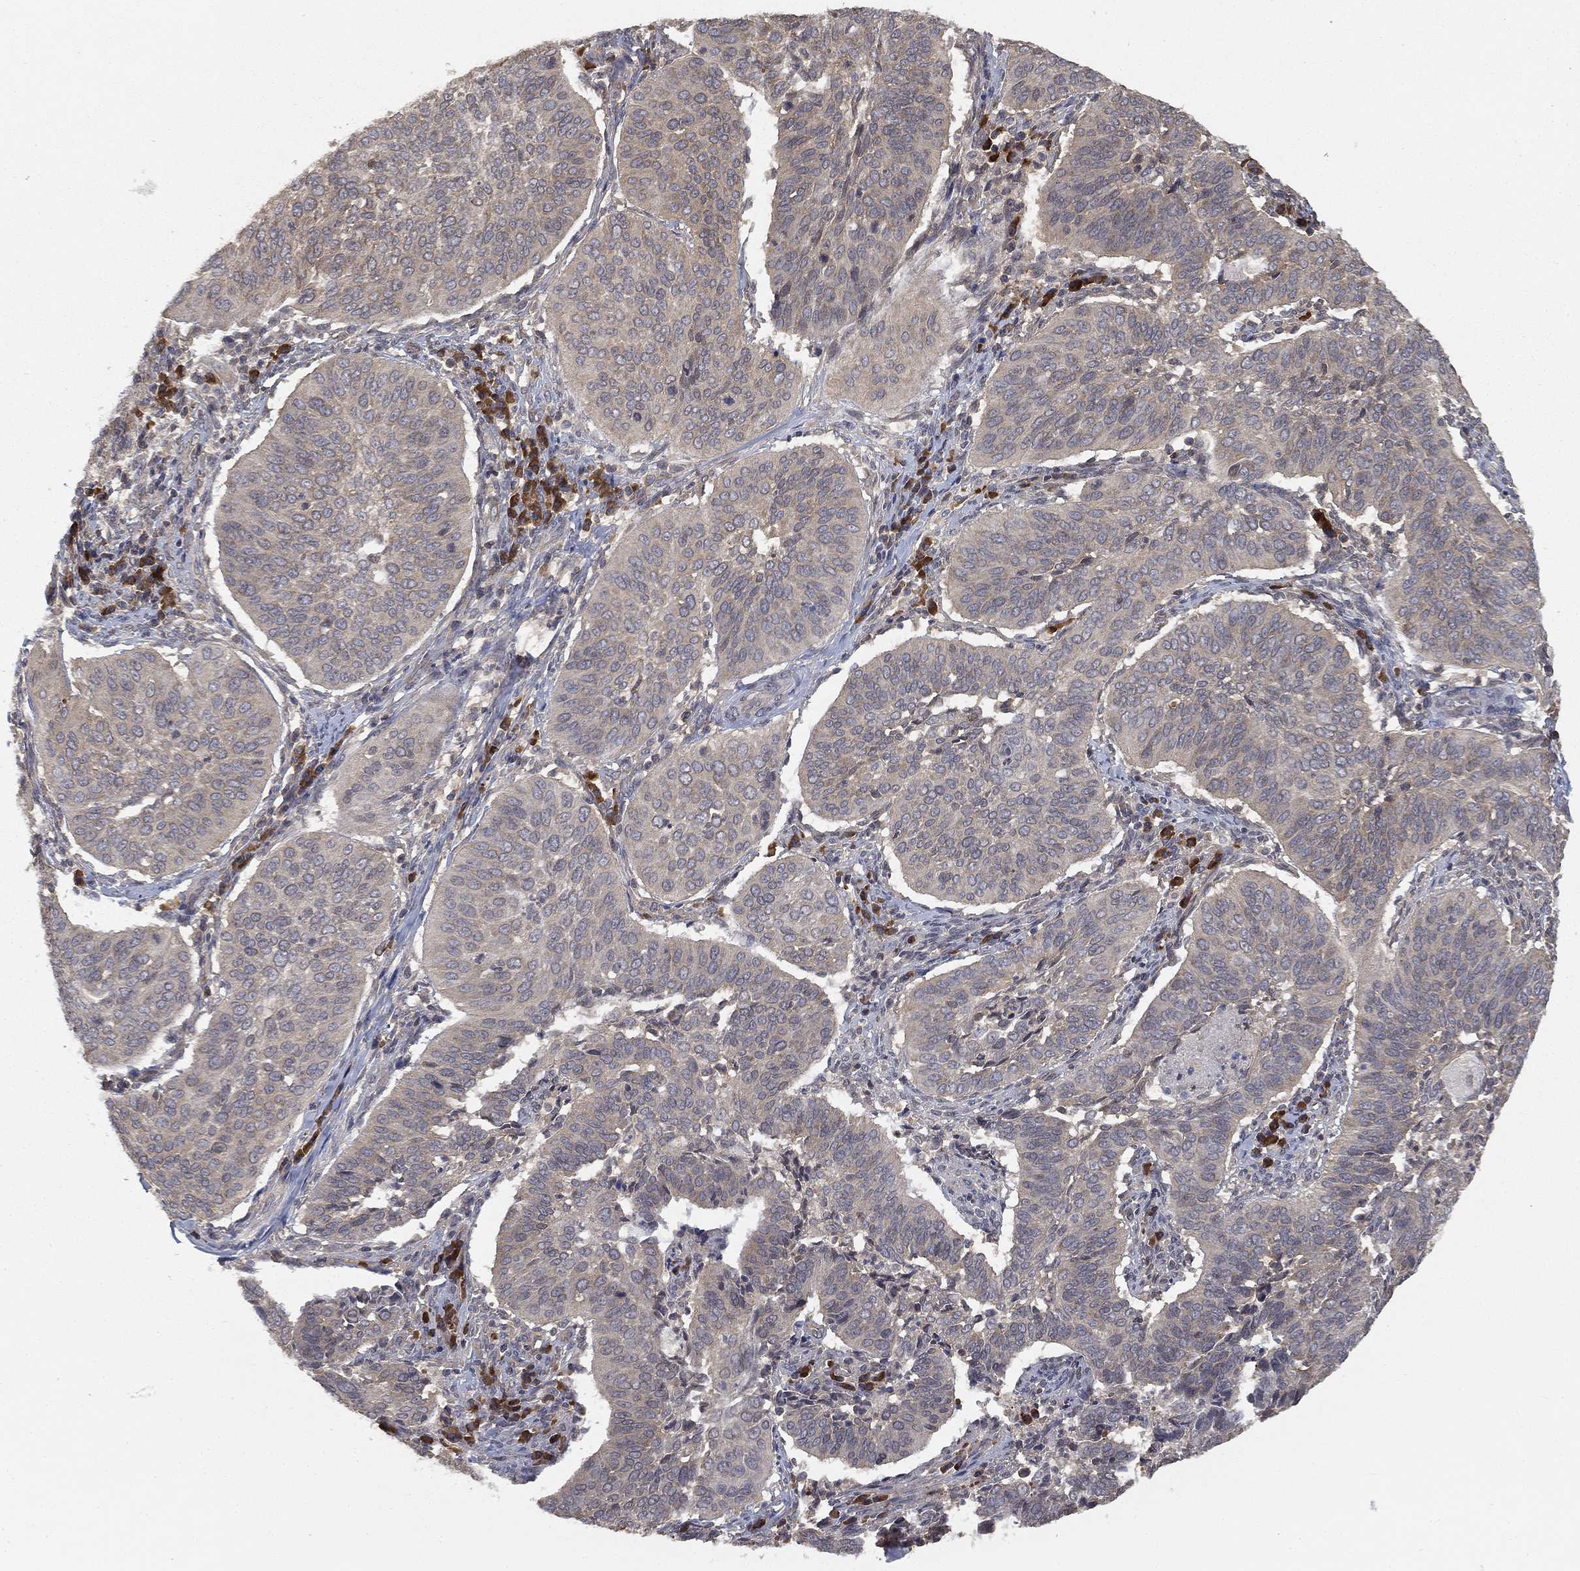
{"staining": {"intensity": "negative", "quantity": "none", "location": "none"}, "tissue": "cervical cancer", "cell_type": "Tumor cells", "image_type": "cancer", "snomed": [{"axis": "morphology", "description": "Normal tissue, NOS"}, {"axis": "morphology", "description": "Squamous cell carcinoma, NOS"}, {"axis": "topography", "description": "Cervix"}], "caption": "Photomicrograph shows no protein positivity in tumor cells of cervical squamous cell carcinoma tissue.", "gene": "UBA5", "patient": {"sex": "female", "age": 39}}